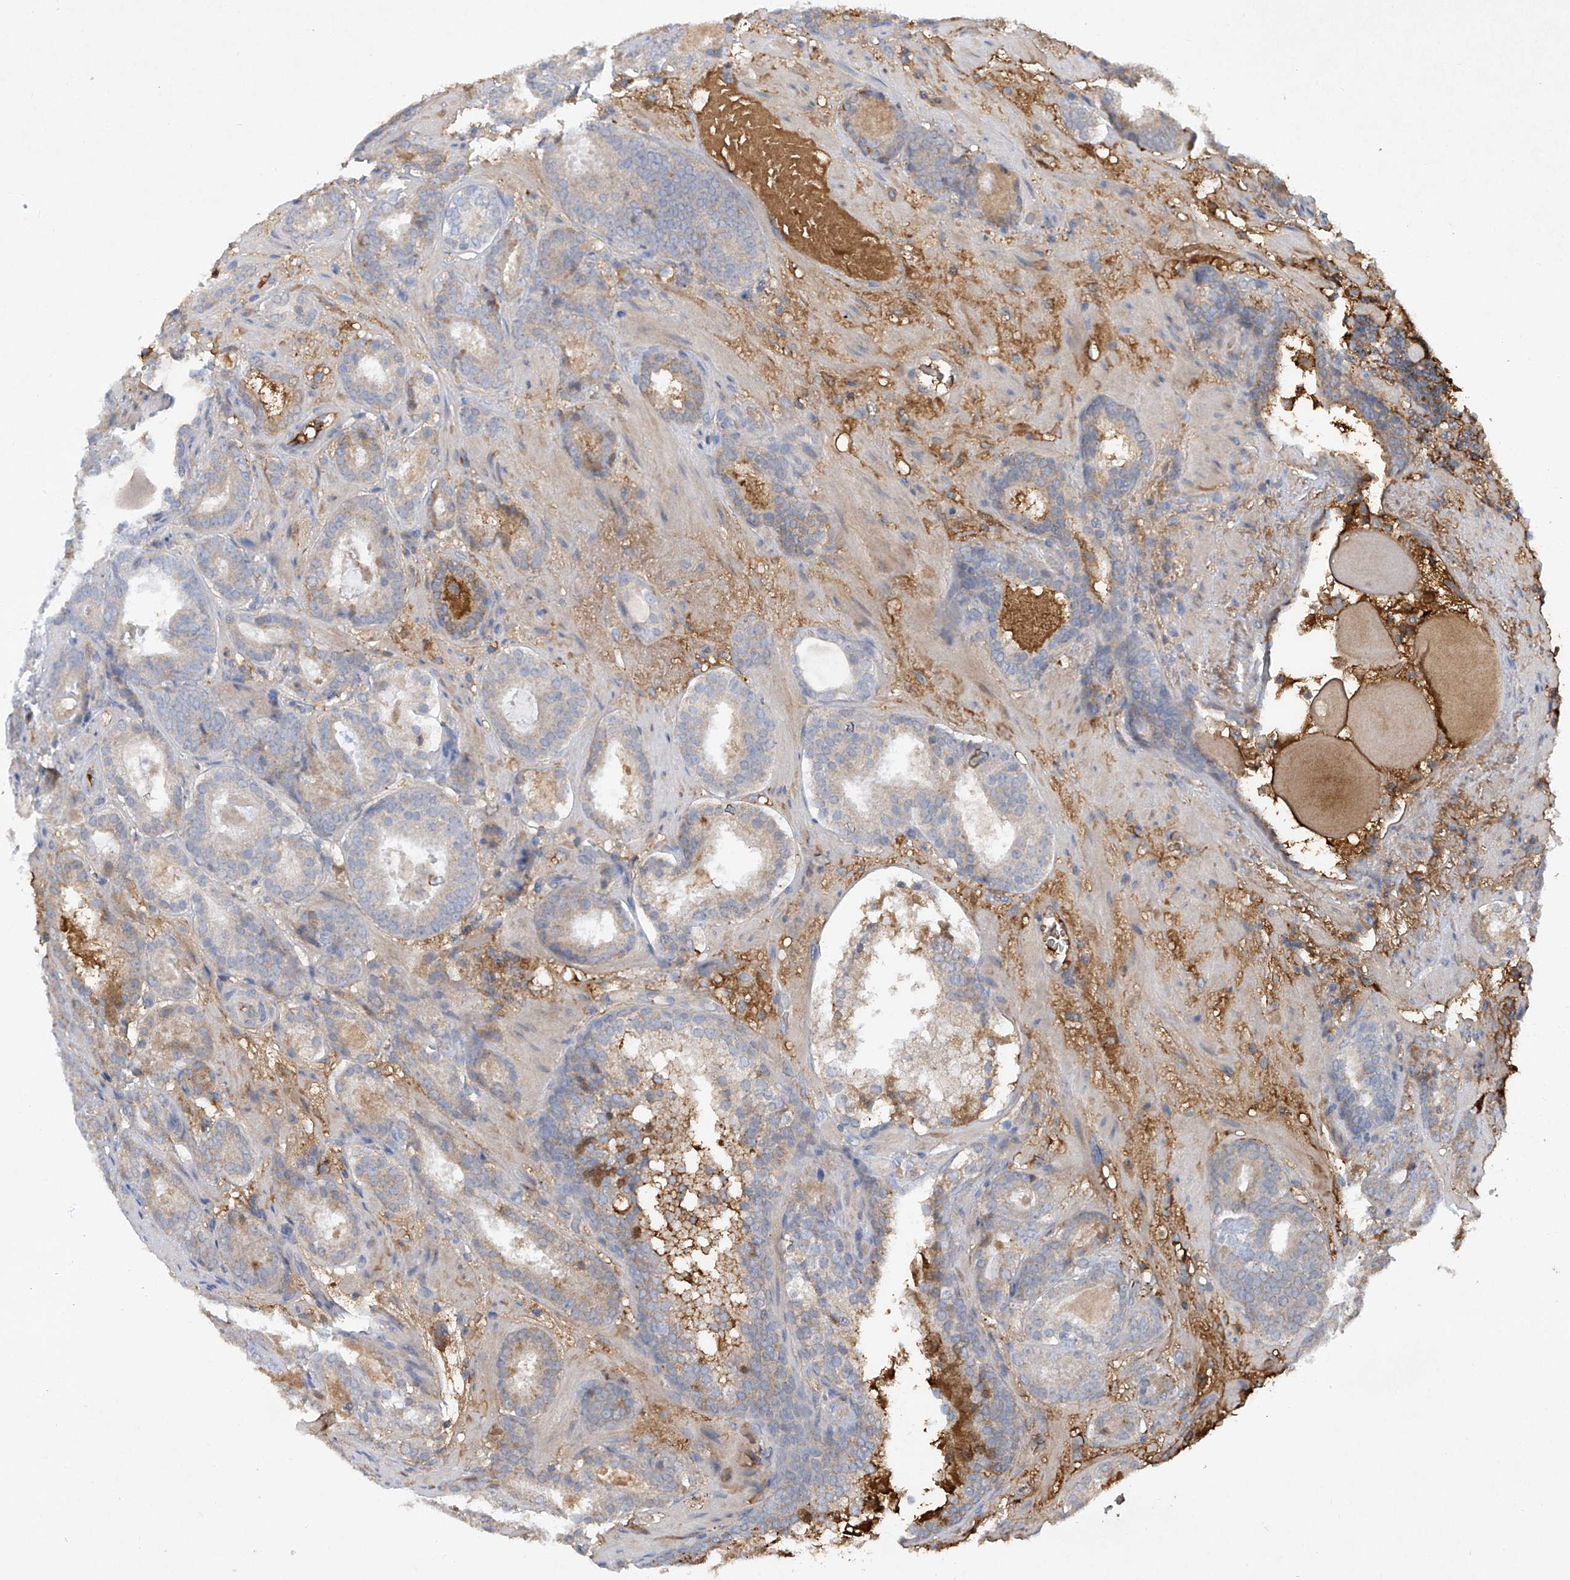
{"staining": {"intensity": "negative", "quantity": "none", "location": "none"}, "tissue": "prostate cancer", "cell_type": "Tumor cells", "image_type": "cancer", "snomed": [{"axis": "morphology", "description": "Adenocarcinoma, Low grade"}, {"axis": "topography", "description": "Prostate"}], "caption": "Immunohistochemistry (IHC) of human prostate cancer demonstrates no expression in tumor cells. (Stains: DAB immunohistochemistry with hematoxylin counter stain, Microscopy: brightfield microscopy at high magnification).", "gene": "HAS3", "patient": {"sex": "male", "age": 69}}